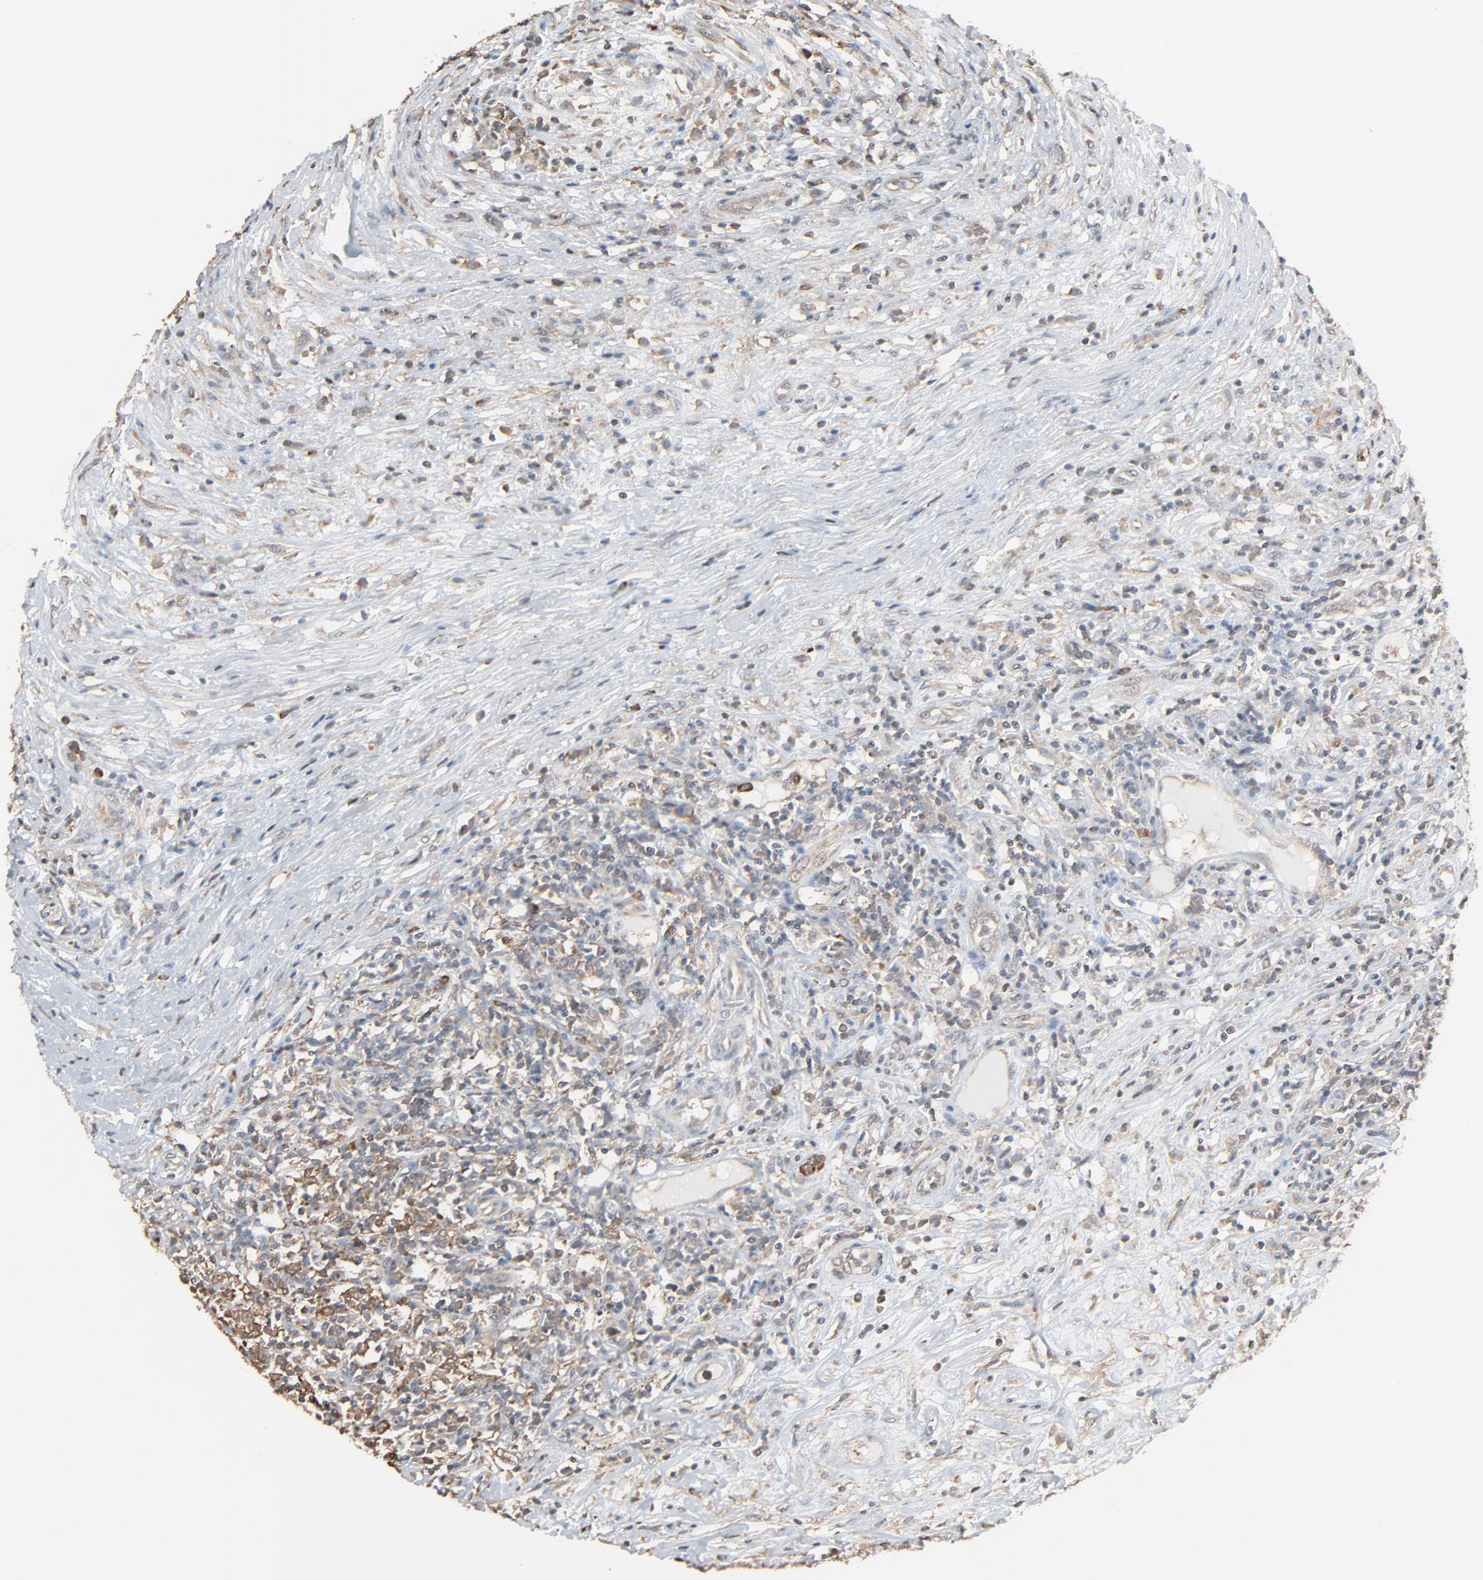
{"staining": {"intensity": "weak", "quantity": ">75%", "location": "cytoplasmic/membranous"}, "tissue": "lymphoma", "cell_type": "Tumor cells", "image_type": "cancer", "snomed": [{"axis": "morphology", "description": "Malignant lymphoma, non-Hodgkin's type, High grade"}, {"axis": "topography", "description": "Lymph node"}], "caption": "Immunohistochemistry (IHC) (DAB (3,3'-diaminobenzidine)) staining of human malignant lymphoma, non-Hodgkin's type (high-grade) exhibits weak cytoplasmic/membranous protein positivity in about >75% of tumor cells. (DAB IHC with brightfield microscopy, high magnification).", "gene": "CCT5", "patient": {"sex": "female", "age": 84}}